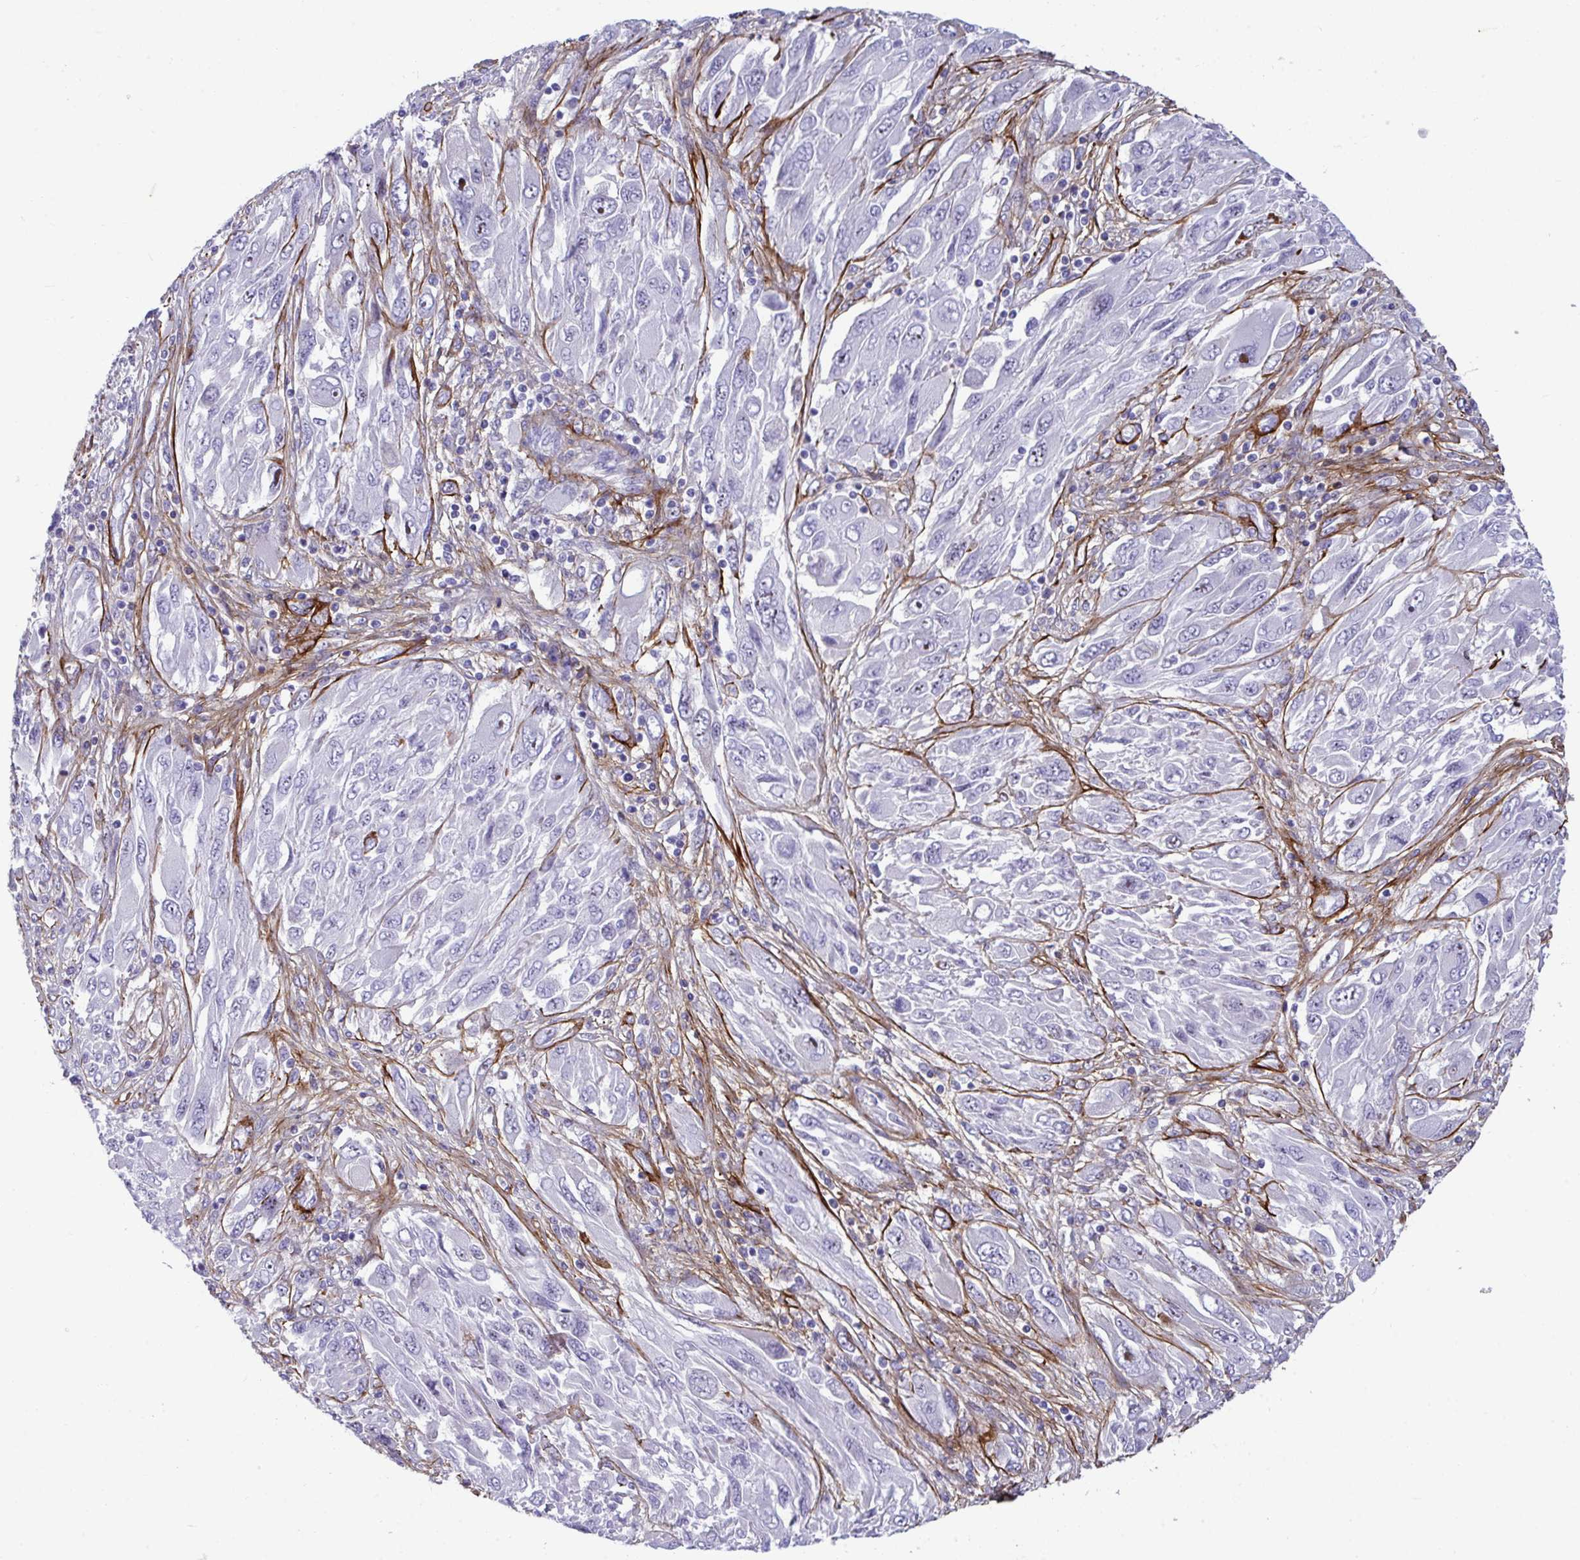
{"staining": {"intensity": "negative", "quantity": "none", "location": "none"}, "tissue": "melanoma", "cell_type": "Tumor cells", "image_type": "cancer", "snomed": [{"axis": "morphology", "description": "Malignant melanoma, NOS"}, {"axis": "topography", "description": "Skin"}], "caption": "Immunohistochemistry (IHC) image of malignant melanoma stained for a protein (brown), which reveals no staining in tumor cells.", "gene": "LHFPL6", "patient": {"sex": "female", "age": 91}}